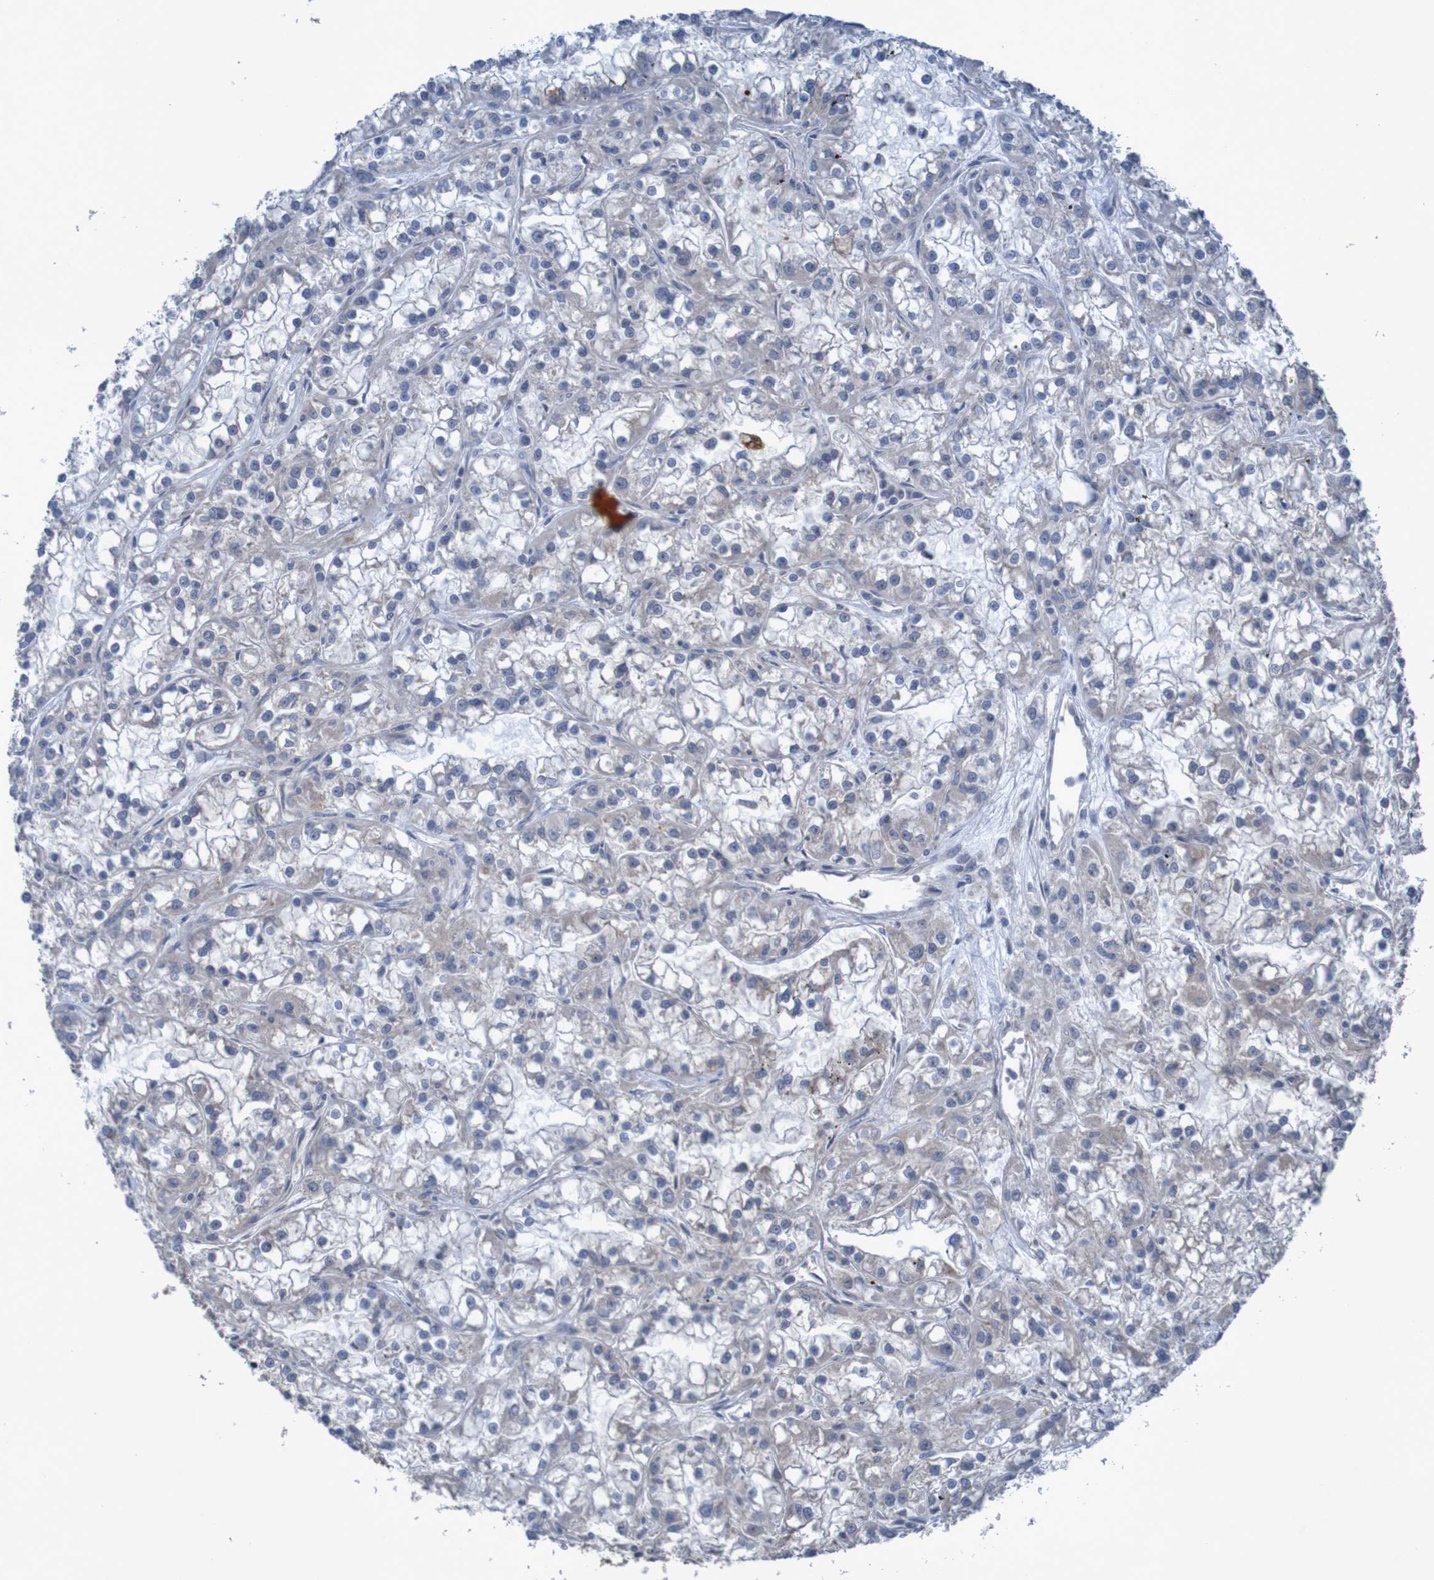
{"staining": {"intensity": "negative", "quantity": "none", "location": "none"}, "tissue": "renal cancer", "cell_type": "Tumor cells", "image_type": "cancer", "snomed": [{"axis": "morphology", "description": "Adenocarcinoma, NOS"}, {"axis": "topography", "description": "Kidney"}], "caption": "This is a photomicrograph of immunohistochemistry staining of renal cancer, which shows no staining in tumor cells.", "gene": "ANGPT4", "patient": {"sex": "female", "age": 52}}